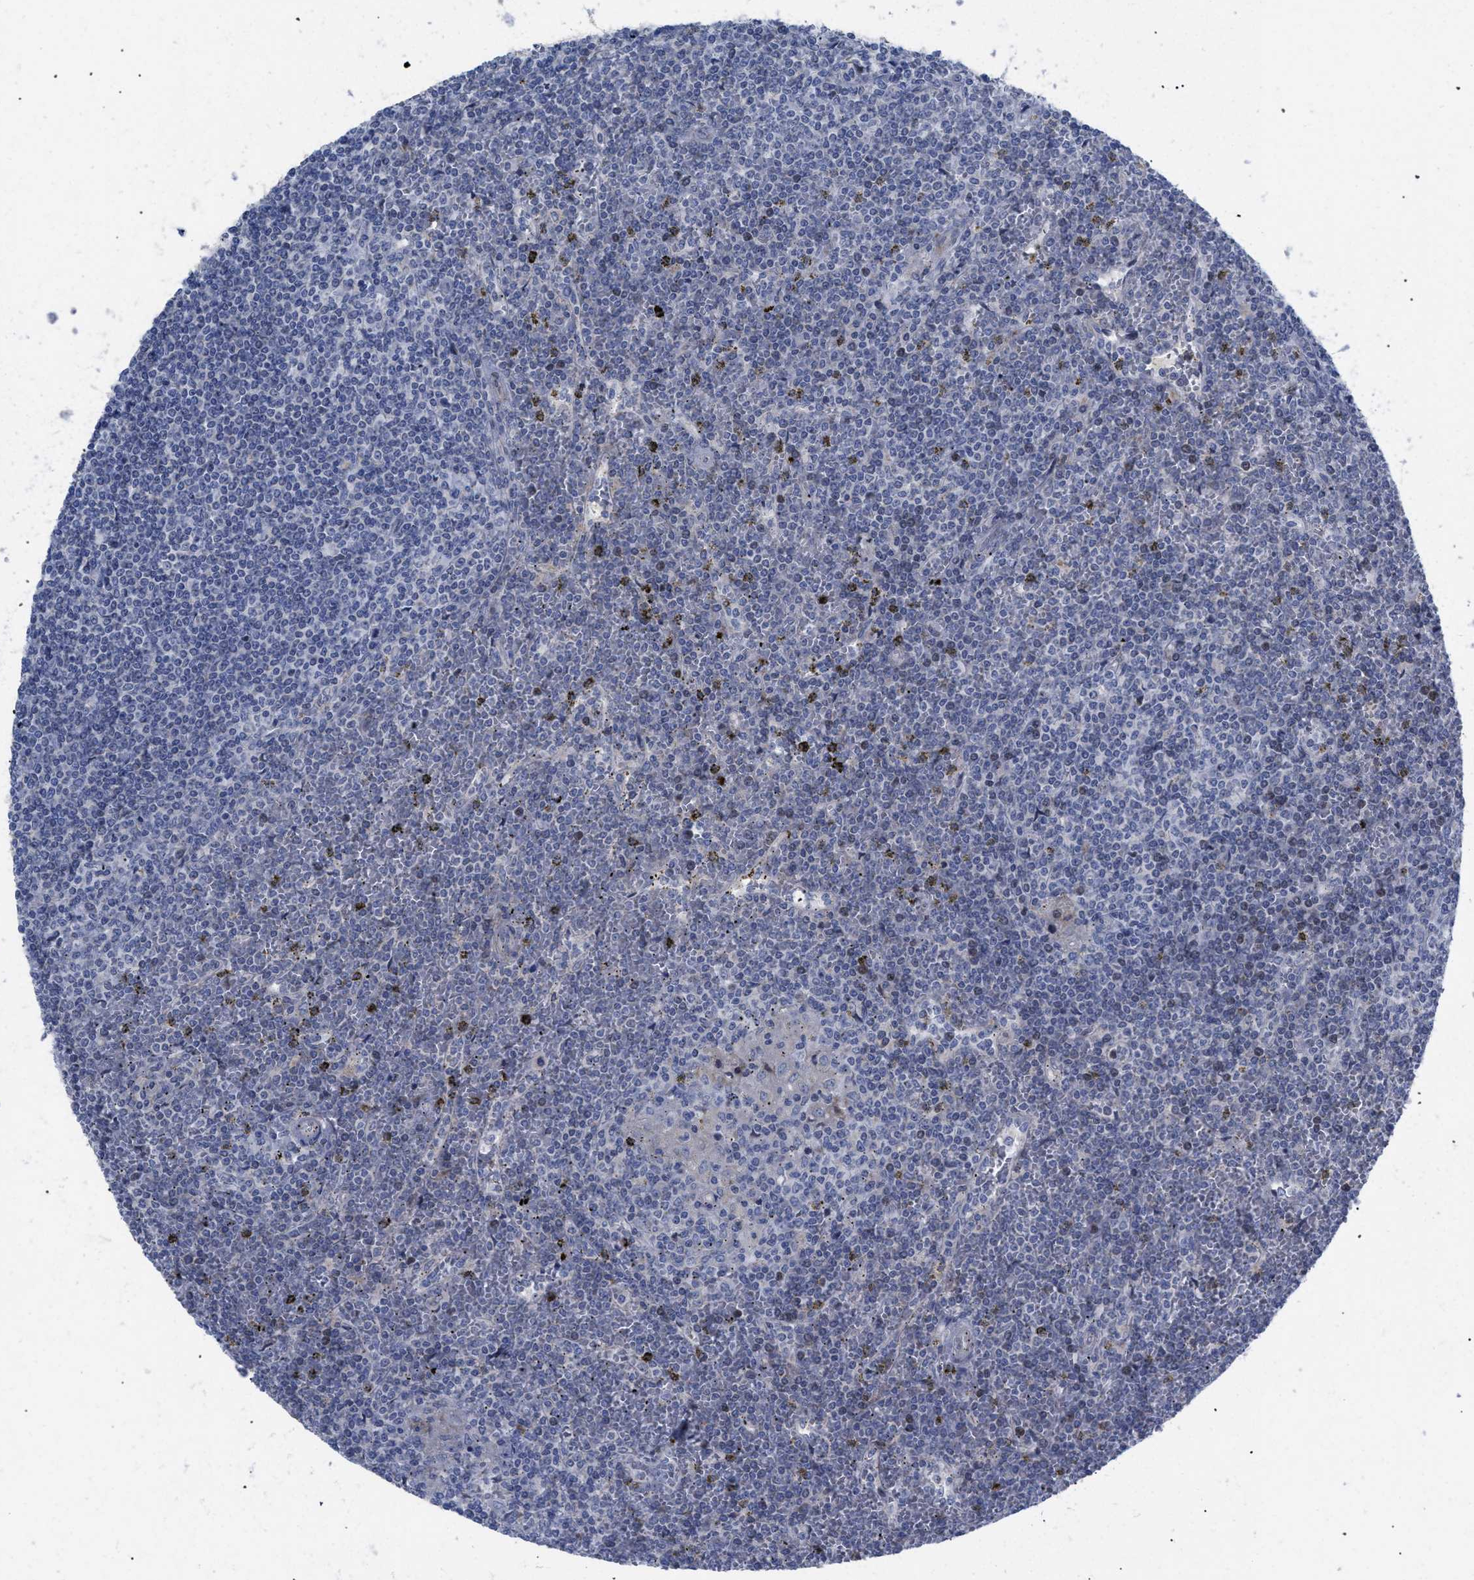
{"staining": {"intensity": "negative", "quantity": "none", "location": "none"}, "tissue": "lymphoma", "cell_type": "Tumor cells", "image_type": "cancer", "snomed": [{"axis": "morphology", "description": "Malignant lymphoma, non-Hodgkin's type, Low grade"}, {"axis": "topography", "description": "Spleen"}], "caption": "Immunohistochemistry (IHC) image of human malignant lymphoma, non-Hodgkin's type (low-grade) stained for a protein (brown), which exhibits no positivity in tumor cells.", "gene": "CAV3", "patient": {"sex": "female", "age": 19}}